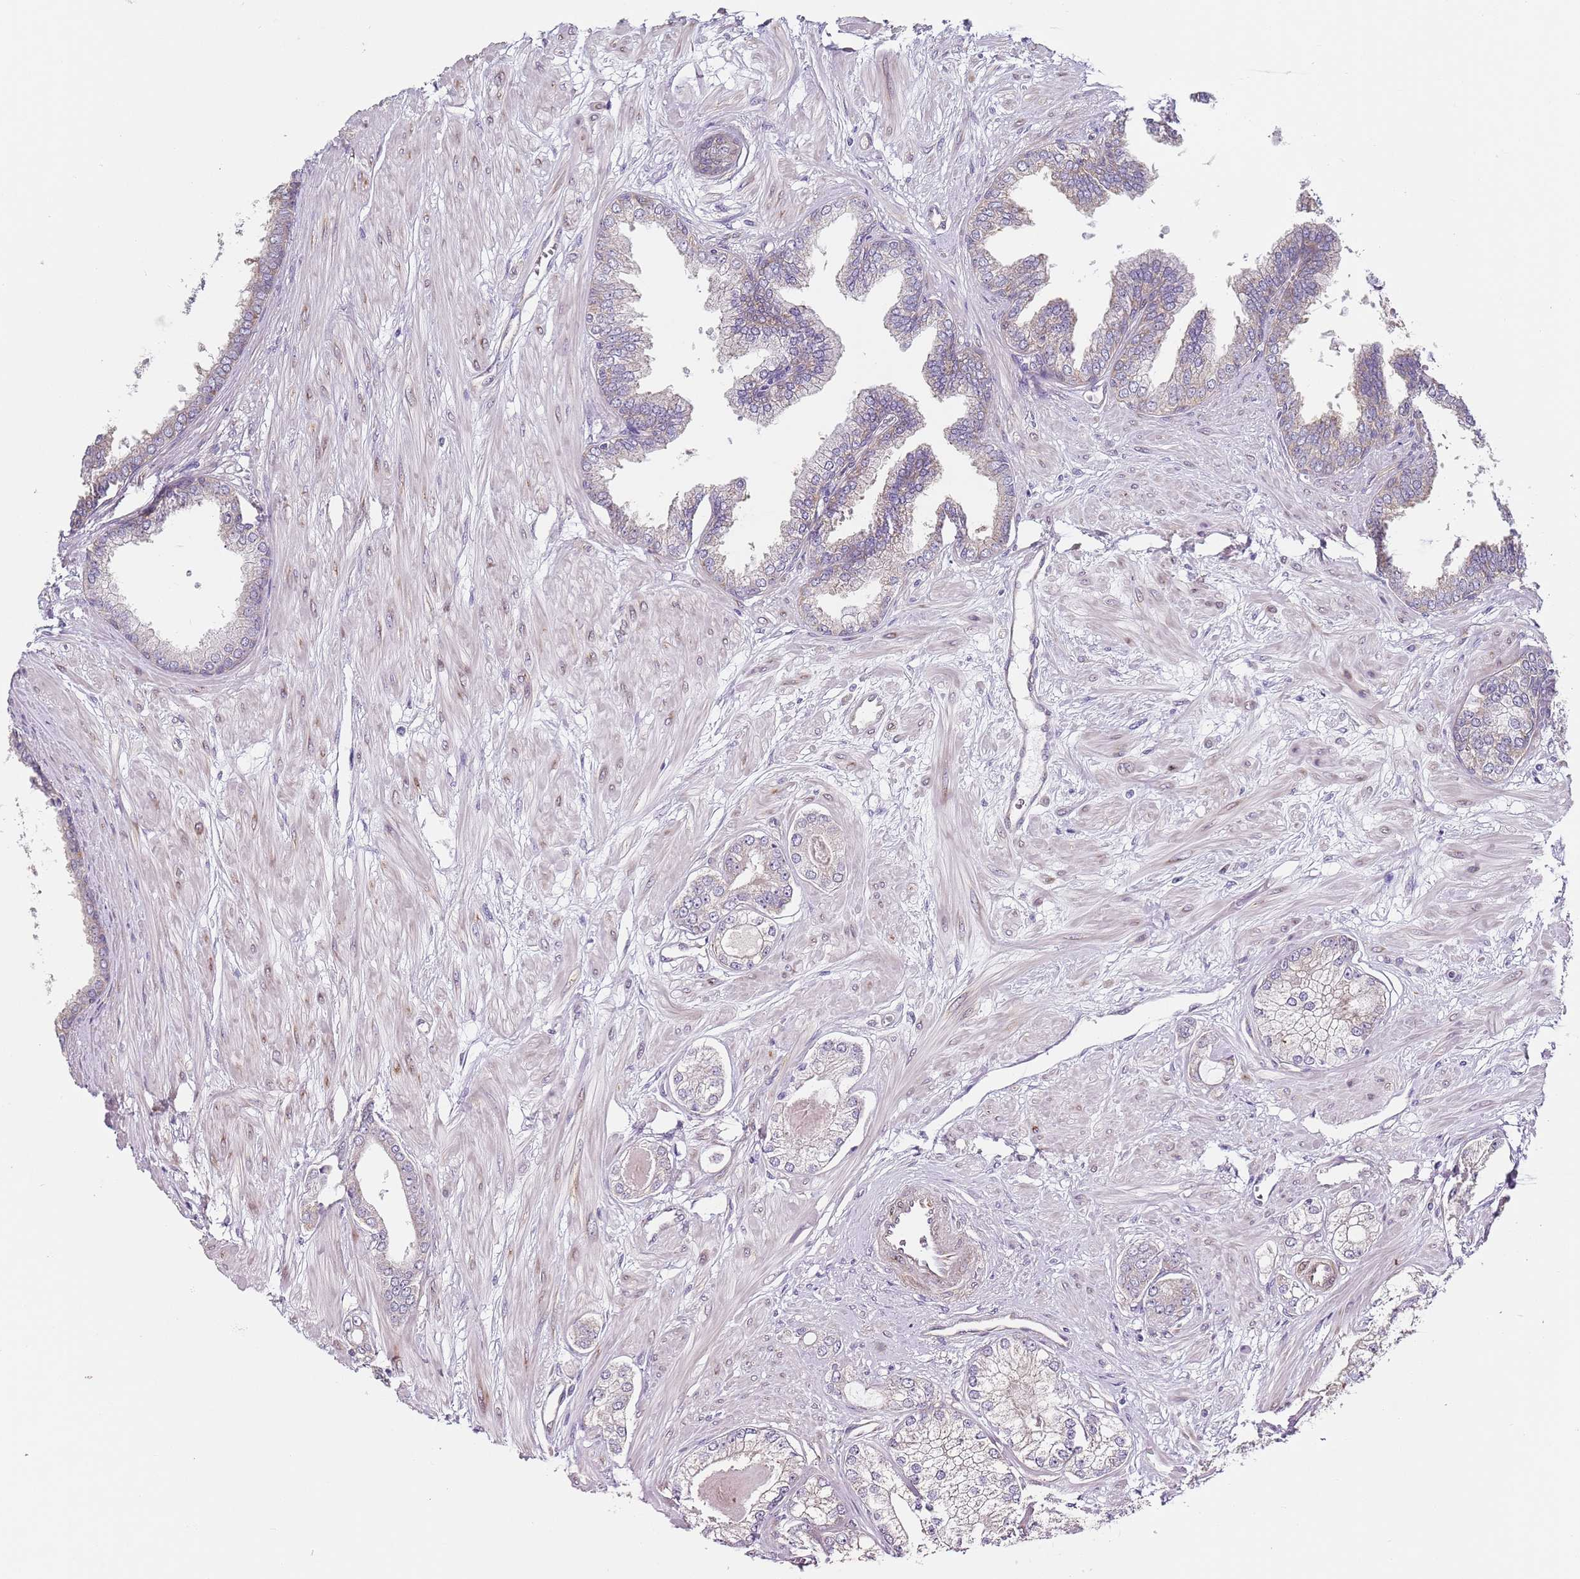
{"staining": {"intensity": "negative", "quantity": "none", "location": "none"}, "tissue": "prostate cancer", "cell_type": "Tumor cells", "image_type": "cancer", "snomed": [{"axis": "morphology", "description": "Adenocarcinoma, Low grade"}, {"axis": "topography", "description": "Prostate"}], "caption": "Immunohistochemical staining of human prostate adenocarcinoma (low-grade) reveals no significant expression in tumor cells. (DAB (3,3'-diaminobenzidine) IHC visualized using brightfield microscopy, high magnification).", "gene": "TBC1D9", "patient": {"sex": "male", "age": 64}}